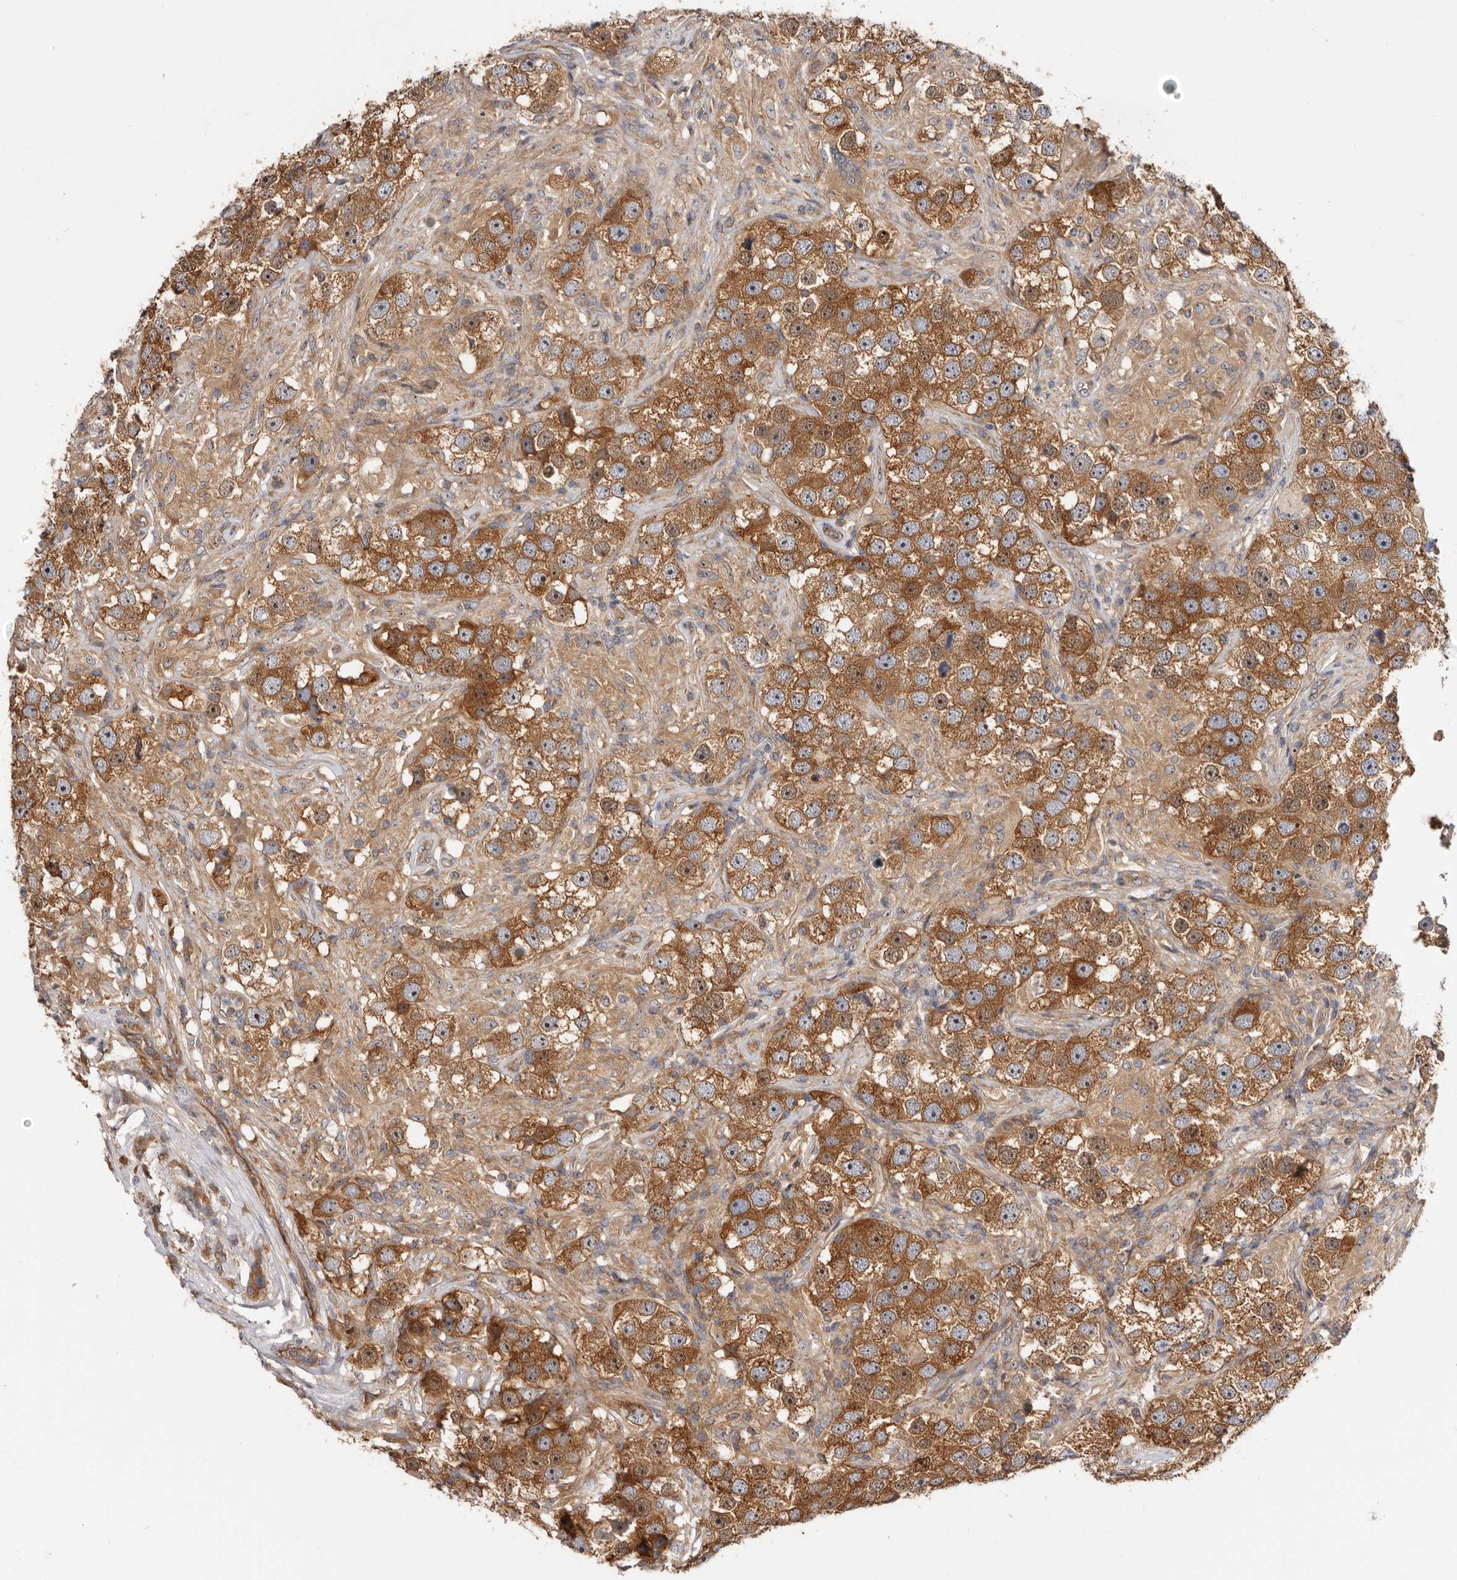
{"staining": {"intensity": "moderate", "quantity": ">75%", "location": "cytoplasmic/membranous,nuclear"}, "tissue": "testis cancer", "cell_type": "Tumor cells", "image_type": "cancer", "snomed": [{"axis": "morphology", "description": "Seminoma, NOS"}, {"axis": "topography", "description": "Testis"}], "caption": "A medium amount of moderate cytoplasmic/membranous and nuclear positivity is appreciated in about >75% of tumor cells in testis seminoma tissue.", "gene": "PANK4", "patient": {"sex": "male", "age": 49}}